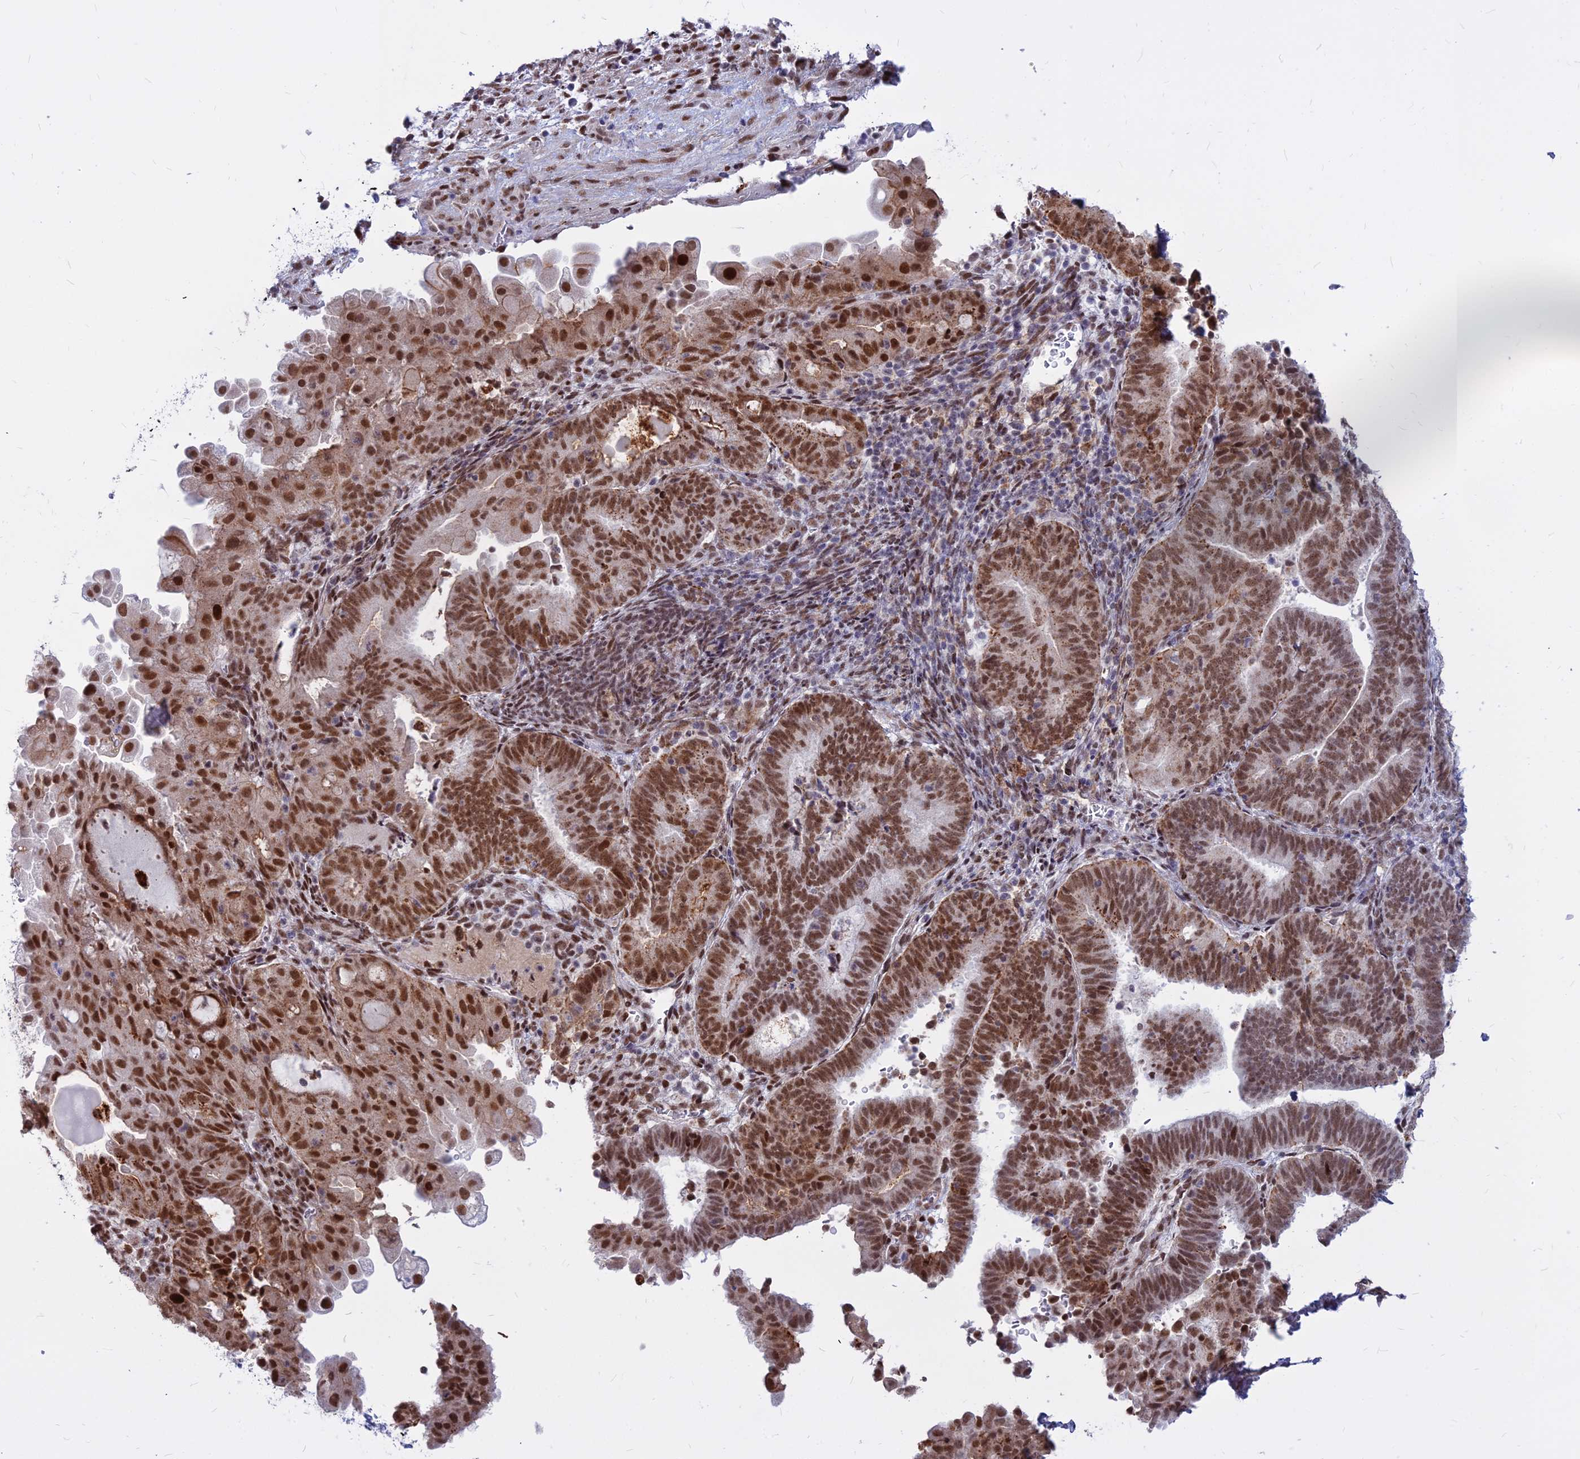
{"staining": {"intensity": "strong", "quantity": ">75%", "location": "nuclear"}, "tissue": "endometrial cancer", "cell_type": "Tumor cells", "image_type": "cancer", "snomed": [{"axis": "morphology", "description": "Adenocarcinoma, NOS"}, {"axis": "topography", "description": "Endometrium"}], "caption": "Human endometrial cancer stained with a protein marker demonstrates strong staining in tumor cells.", "gene": "ALG10", "patient": {"sex": "female", "age": 70}}